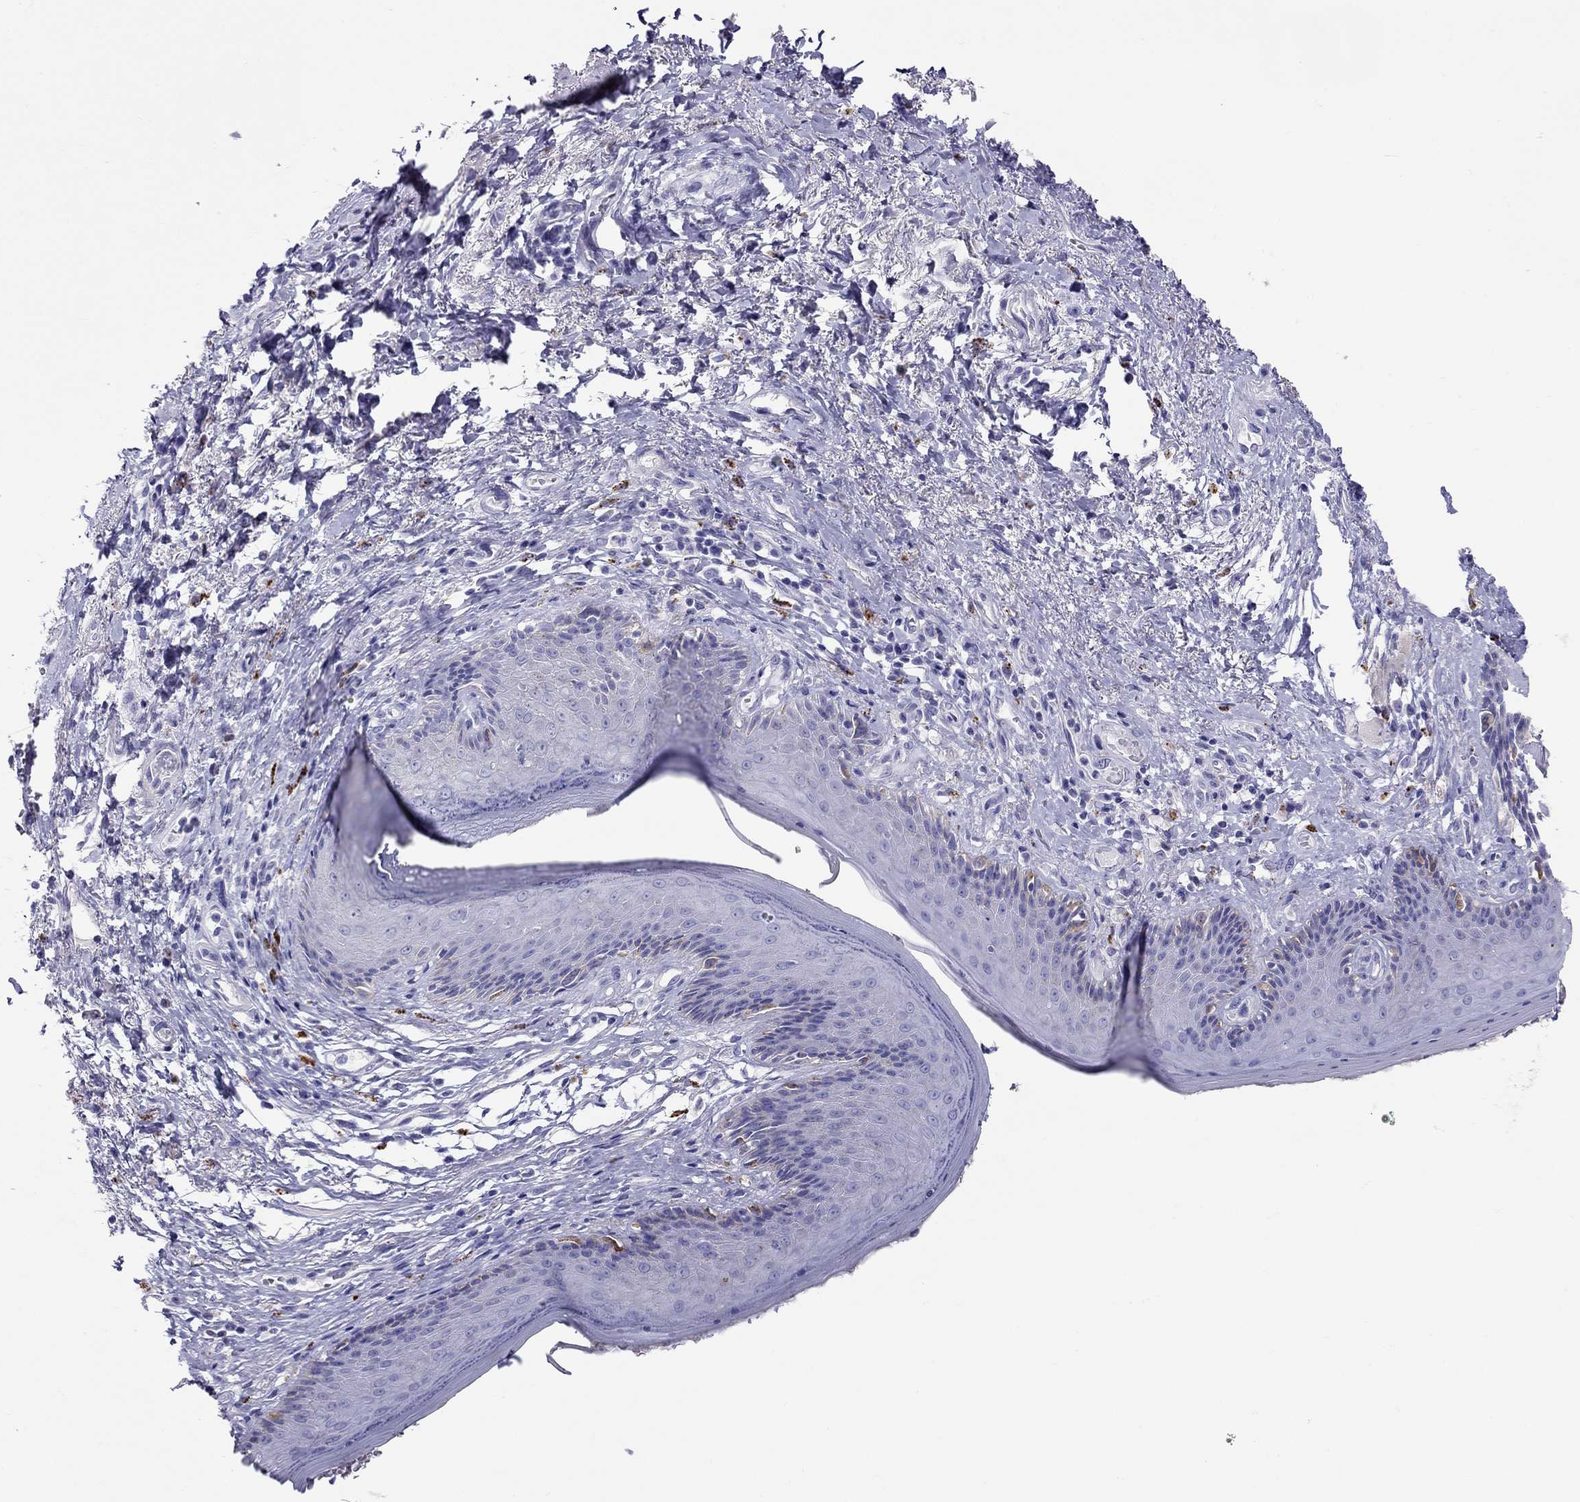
{"staining": {"intensity": "moderate", "quantity": "<25%", "location": "cytoplasmic/membranous"}, "tissue": "skin", "cell_type": "Epidermal cells", "image_type": "normal", "snomed": [{"axis": "morphology", "description": "Normal tissue, NOS"}, {"axis": "morphology", "description": "Adenocarcinoma, NOS"}, {"axis": "topography", "description": "Rectum"}, {"axis": "topography", "description": "Anal"}], "caption": "Immunohistochemical staining of benign skin reveals <25% levels of moderate cytoplasmic/membranous protein expression in approximately <25% of epidermal cells.", "gene": "CLPSL2", "patient": {"sex": "female", "age": 68}}